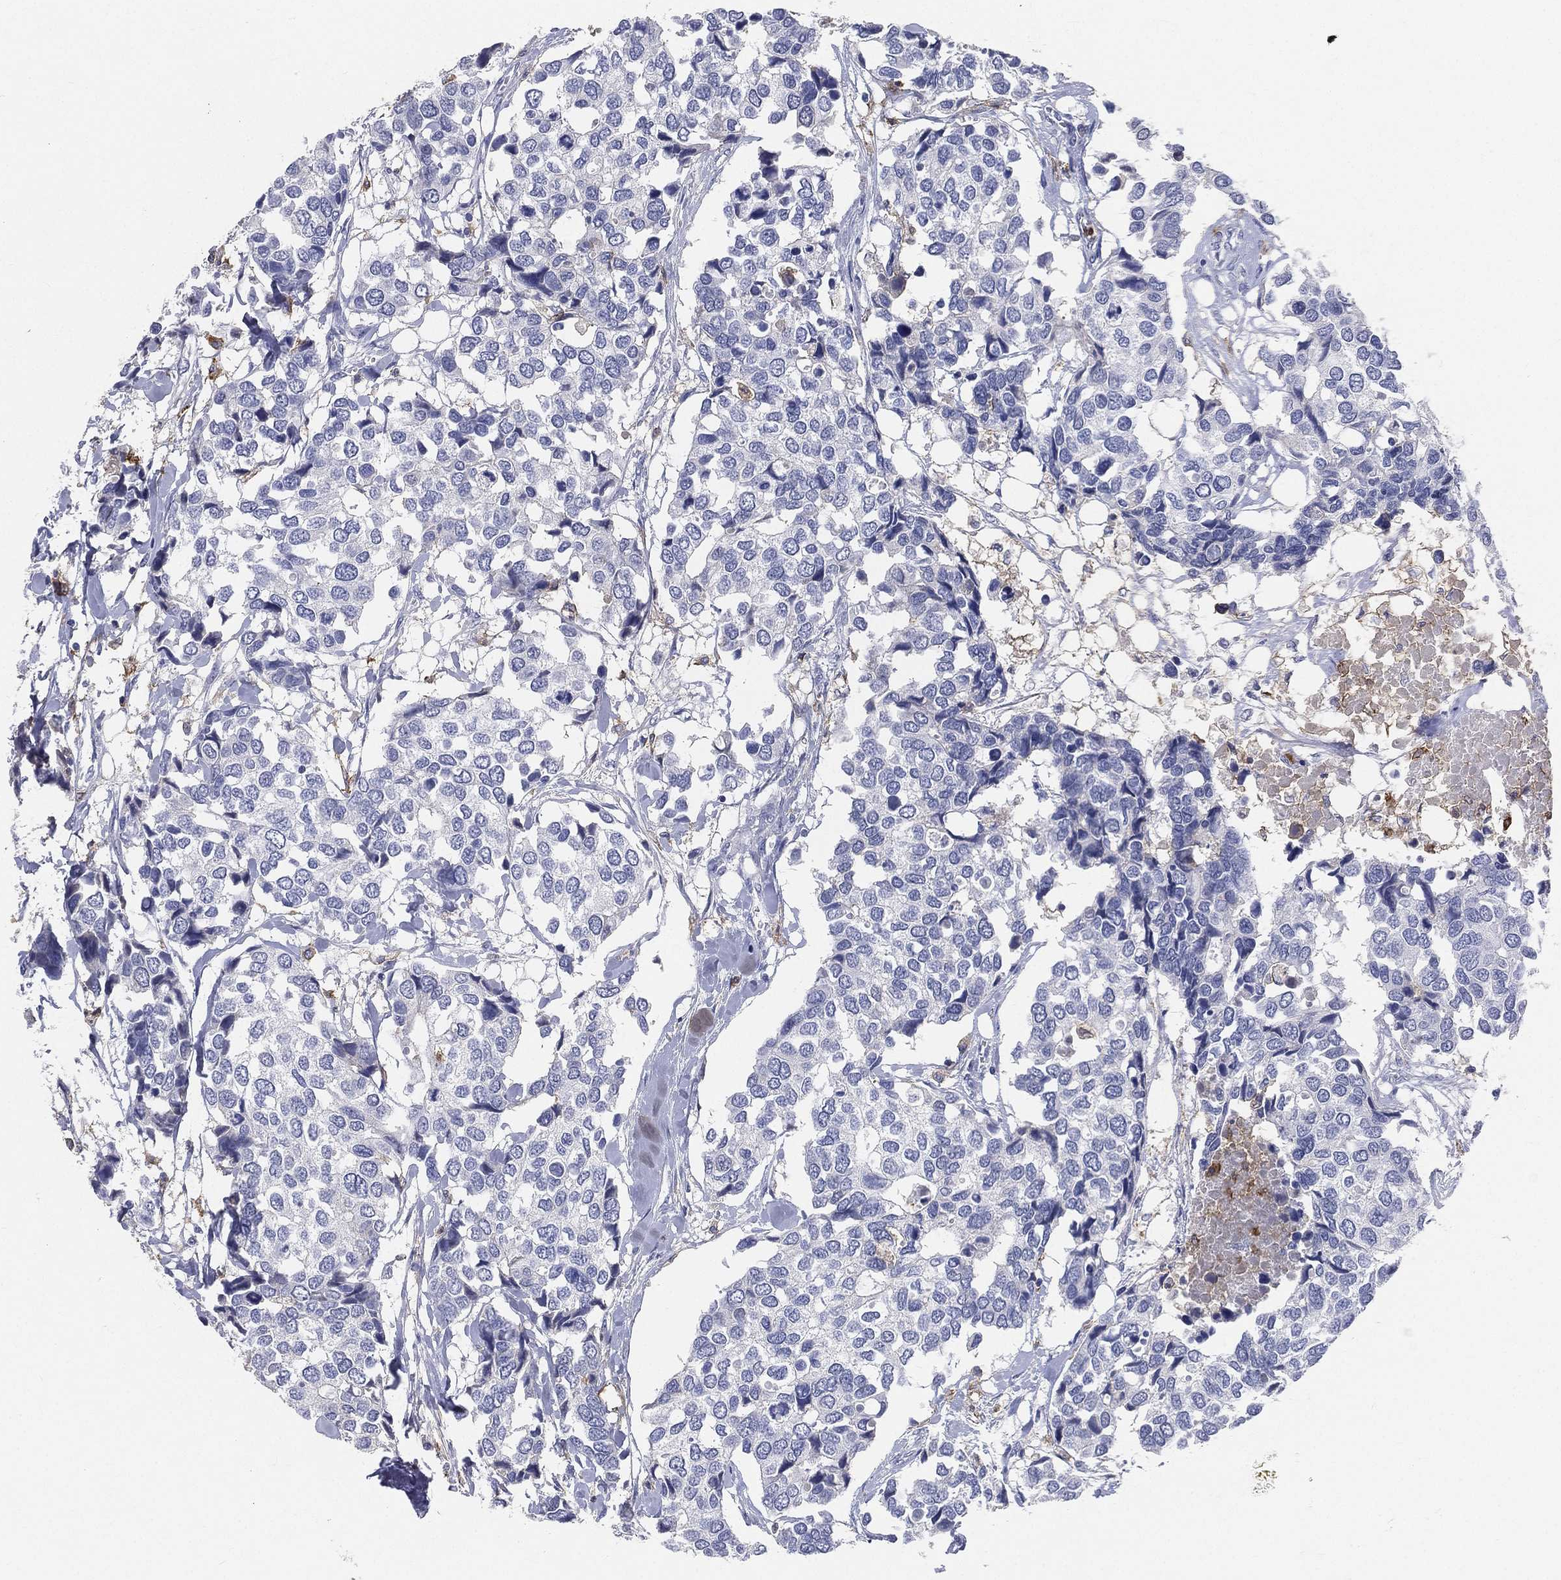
{"staining": {"intensity": "negative", "quantity": "none", "location": "none"}, "tissue": "breast cancer", "cell_type": "Tumor cells", "image_type": "cancer", "snomed": [{"axis": "morphology", "description": "Duct carcinoma"}, {"axis": "topography", "description": "Breast"}], "caption": "Intraductal carcinoma (breast) was stained to show a protein in brown. There is no significant staining in tumor cells.", "gene": "CD33", "patient": {"sex": "female", "age": 83}}